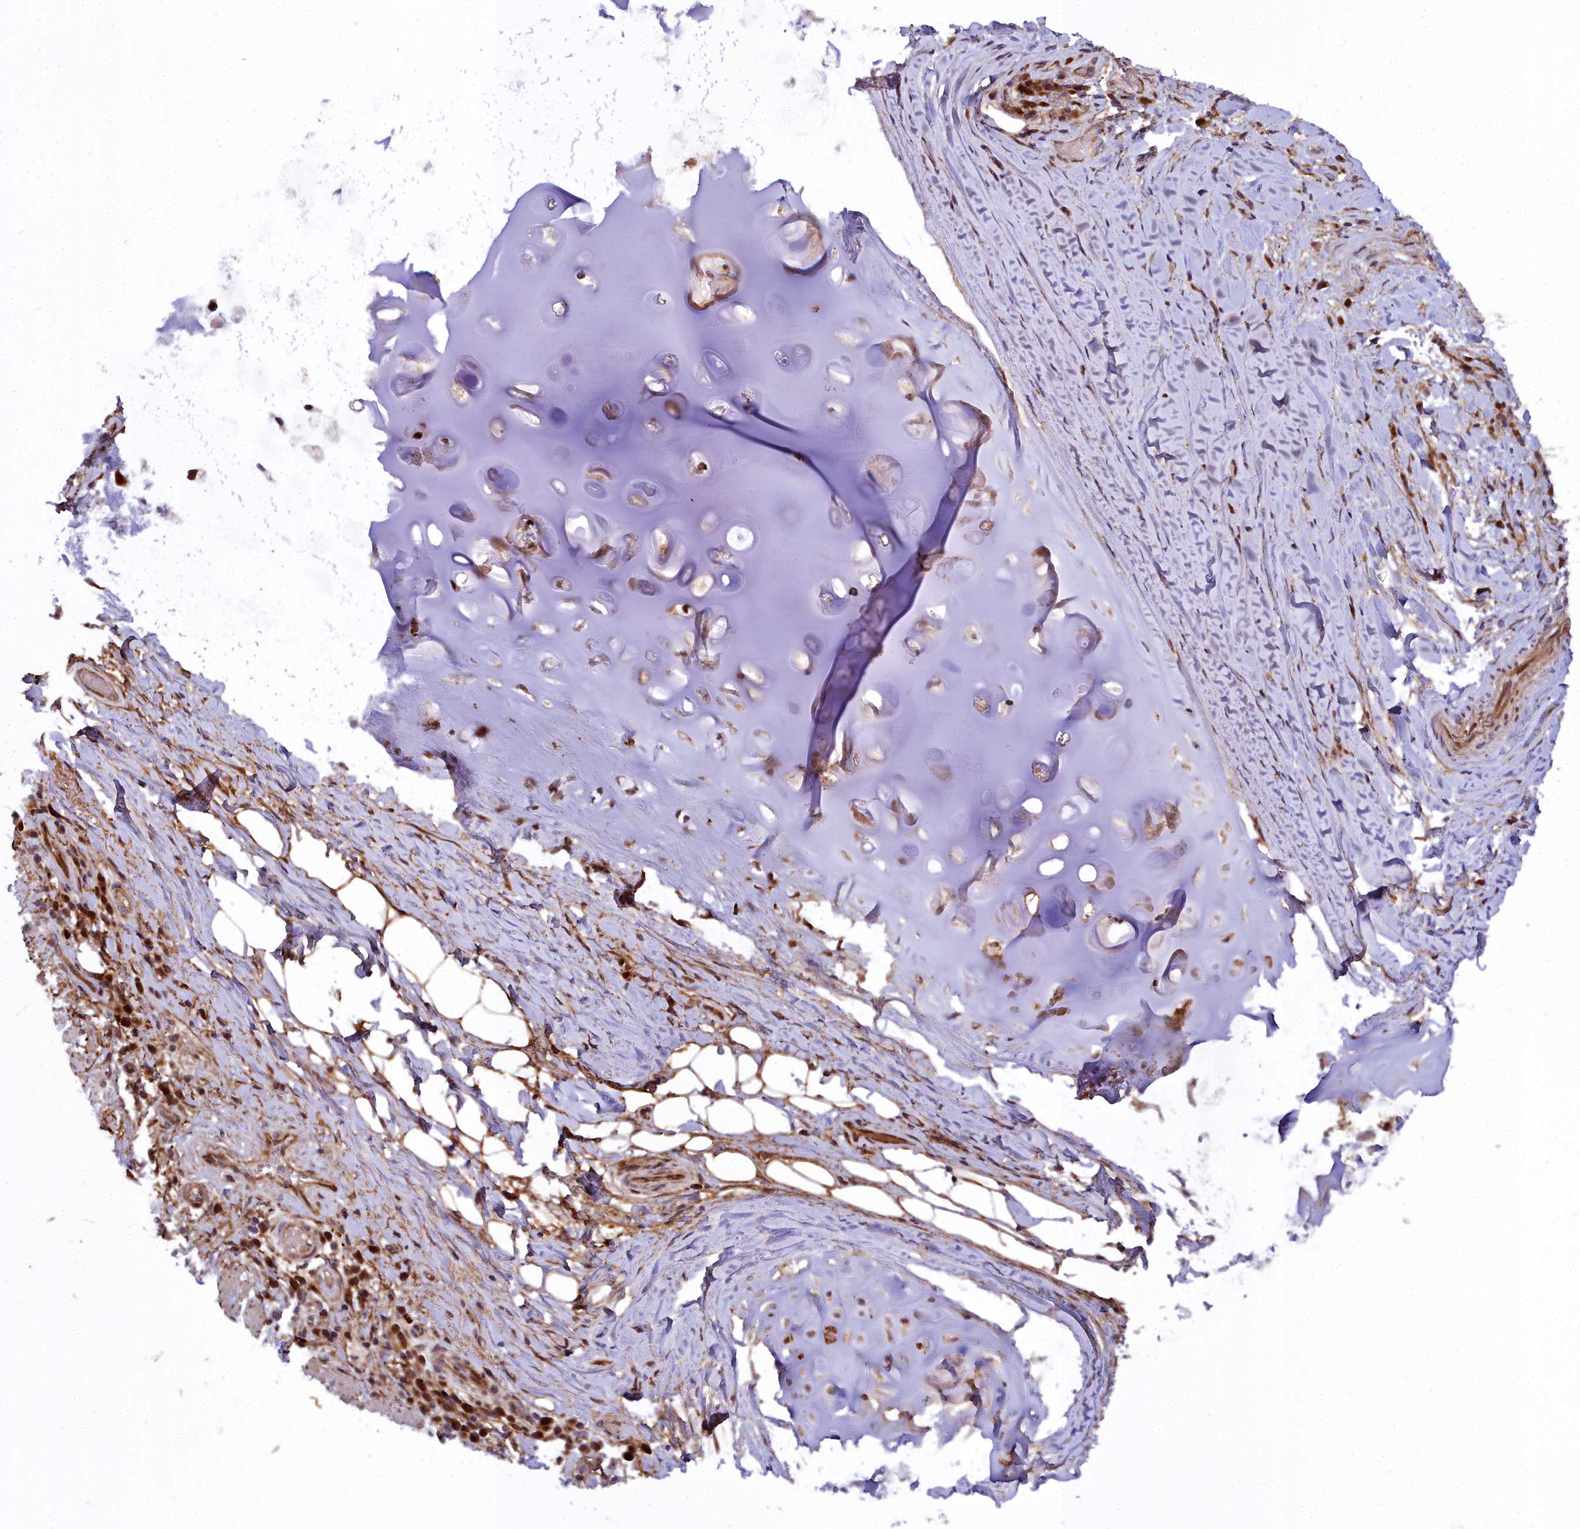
{"staining": {"intensity": "moderate", "quantity": "25%-75%", "location": "cytoplasmic/membranous,nuclear"}, "tissue": "adipose tissue", "cell_type": "Adipocytes", "image_type": "normal", "snomed": [{"axis": "morphology", "description": "Normal tissue, NOS"}, {"axis": "morphology", "description": "Squamous cell carcinoma, NOS"}, {"axis": "topography", "description": "Bronchus"}, {"axis": "topography", "description": "Lung"}], "caption": "Protein staining reveals moderate cytoplasmic/membranous,nuclear expression in about 25%-75% of adipocytes in unremarkable adipose tissue.", "gene": "MRPS11", "patient": {"sex": "male", "age": 64}}